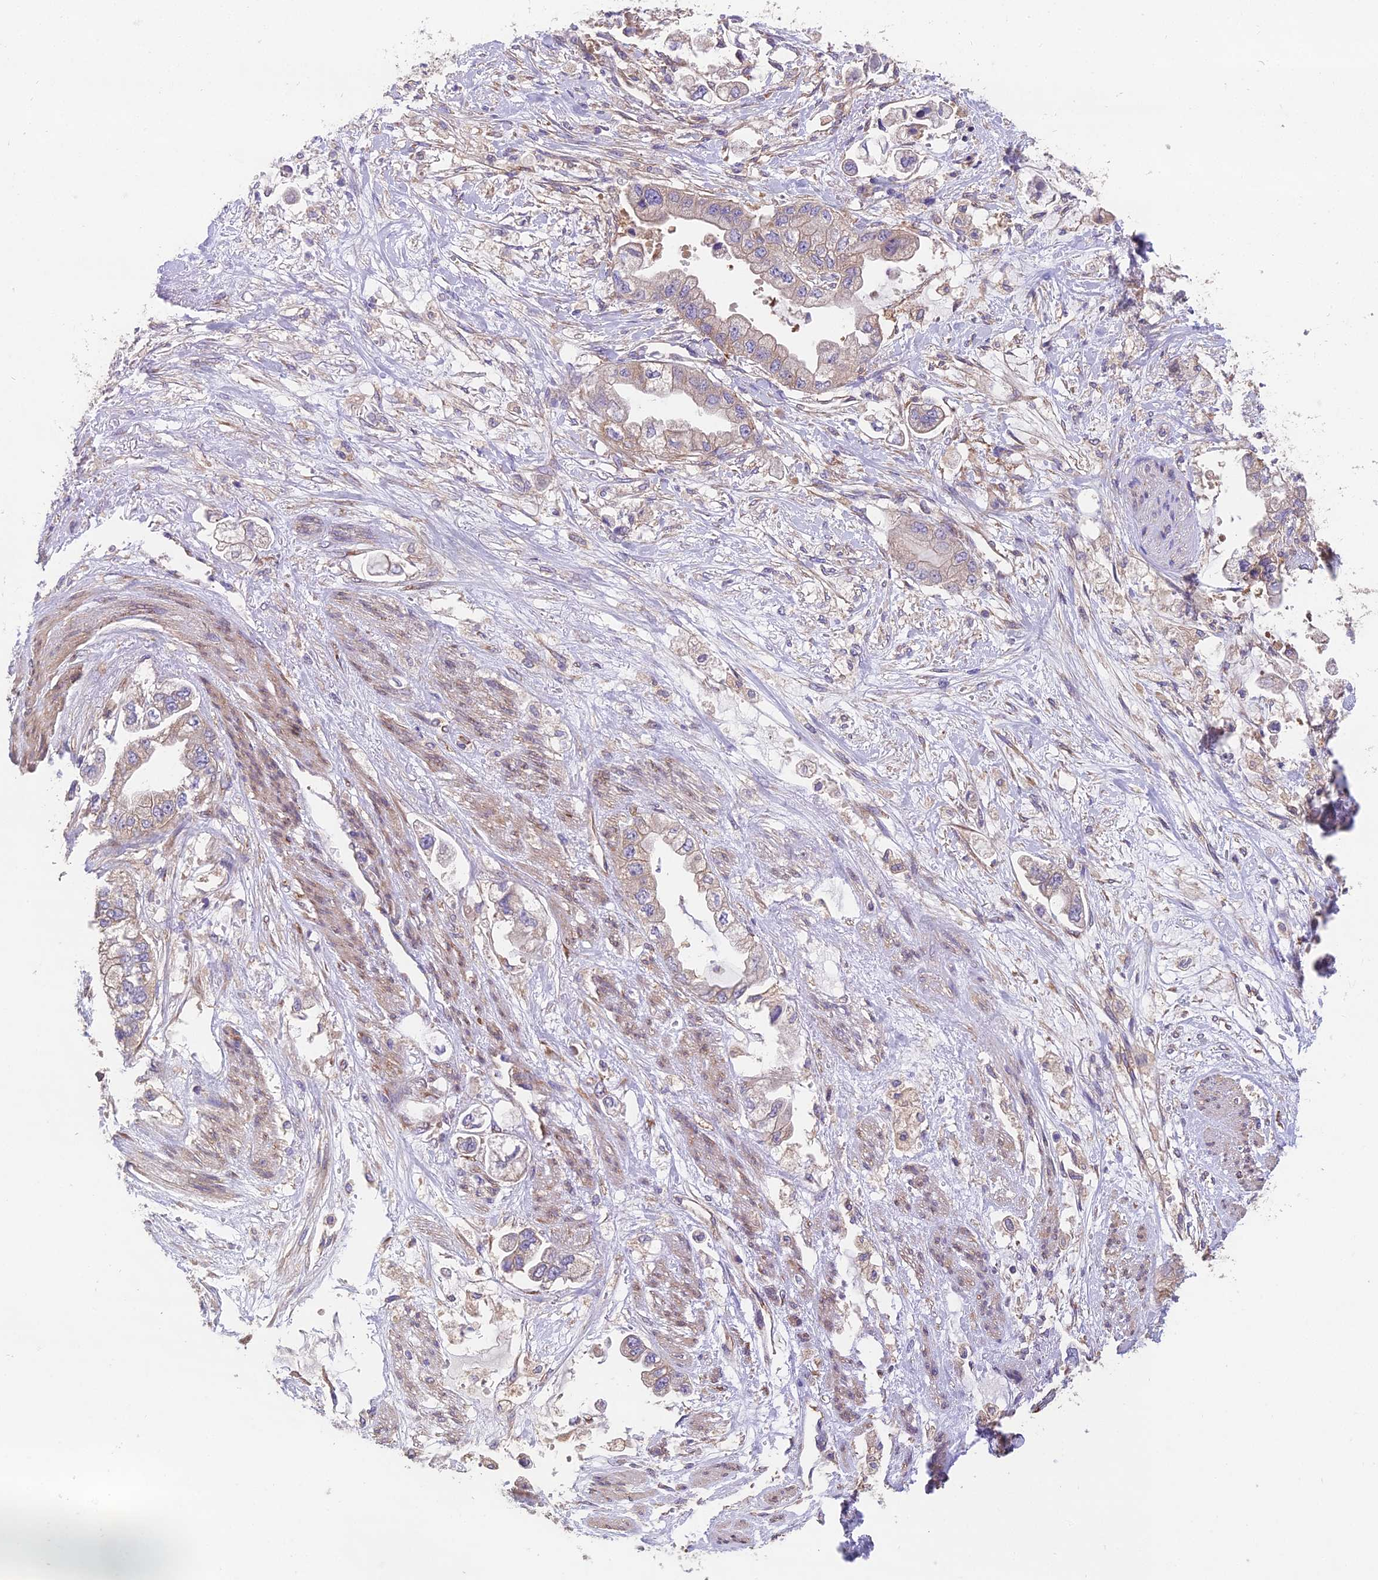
{"staining": {"intensity": "moderate", "quantity": "25%-75%", "location": "cytoplasmic/membranous"}, "tissue": "stomach cancer", "cell_type": "Tumor cells", "image_type": "cancer", "snomed": [{"axis": "morphology", "description": "Adenocarcinoma, NOS"}, {"axis": "topography", "description": "Stomach"}], "caption": "This photomicrograph demonstrates stomach adenocarcinoma stained with IHC to label a protein in brown. The cytoplasmic/membranous of tumor cells show moderate positivity for the protein. Nuclei are counter-stained blue.", "gene": "BLOC1S4", "patient": {"sex": "male", "age": 62}}